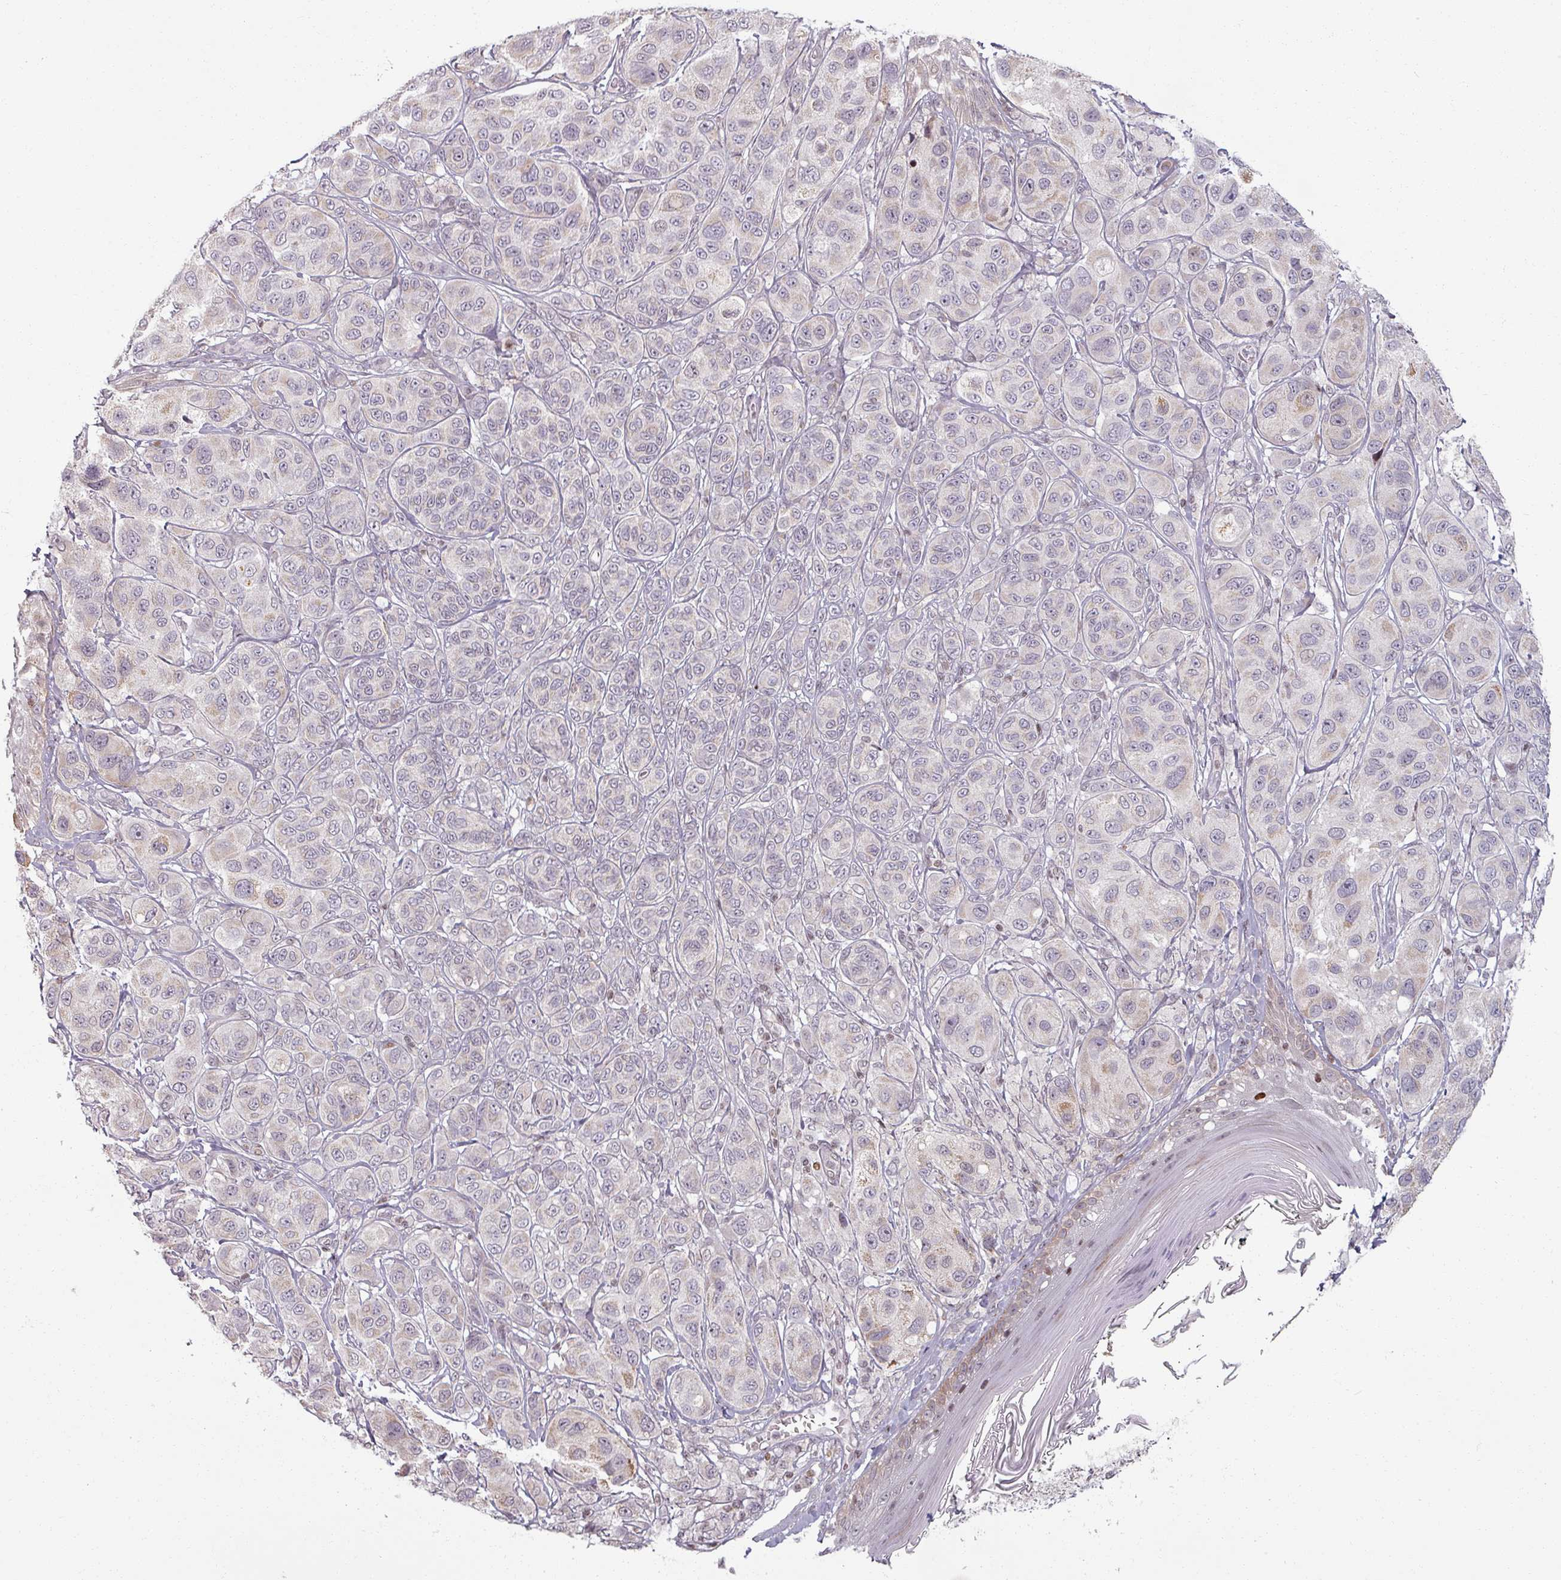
{"staining": {"intensity": "negative", "quantity": "none", "location": "none"}, "tissue": "melanoma", "cell_type": "Tumor cells", "image_type": "cancer", "snomed": [{"axis": "morphology", "description": "Malignant melanoma, NOS"}, {"axis": "topography", "description": "Skin"}], "caption": "Photomicrograph shows no protein staining in tumor cells of melanoma tissue. (DAB (3,3'-diaminobenzidine) immunohistochemistry visualized using brightfield microscopy, high magnification).", "gene": "NCOR1", "patient": {"sex": "male", "age": 42}}